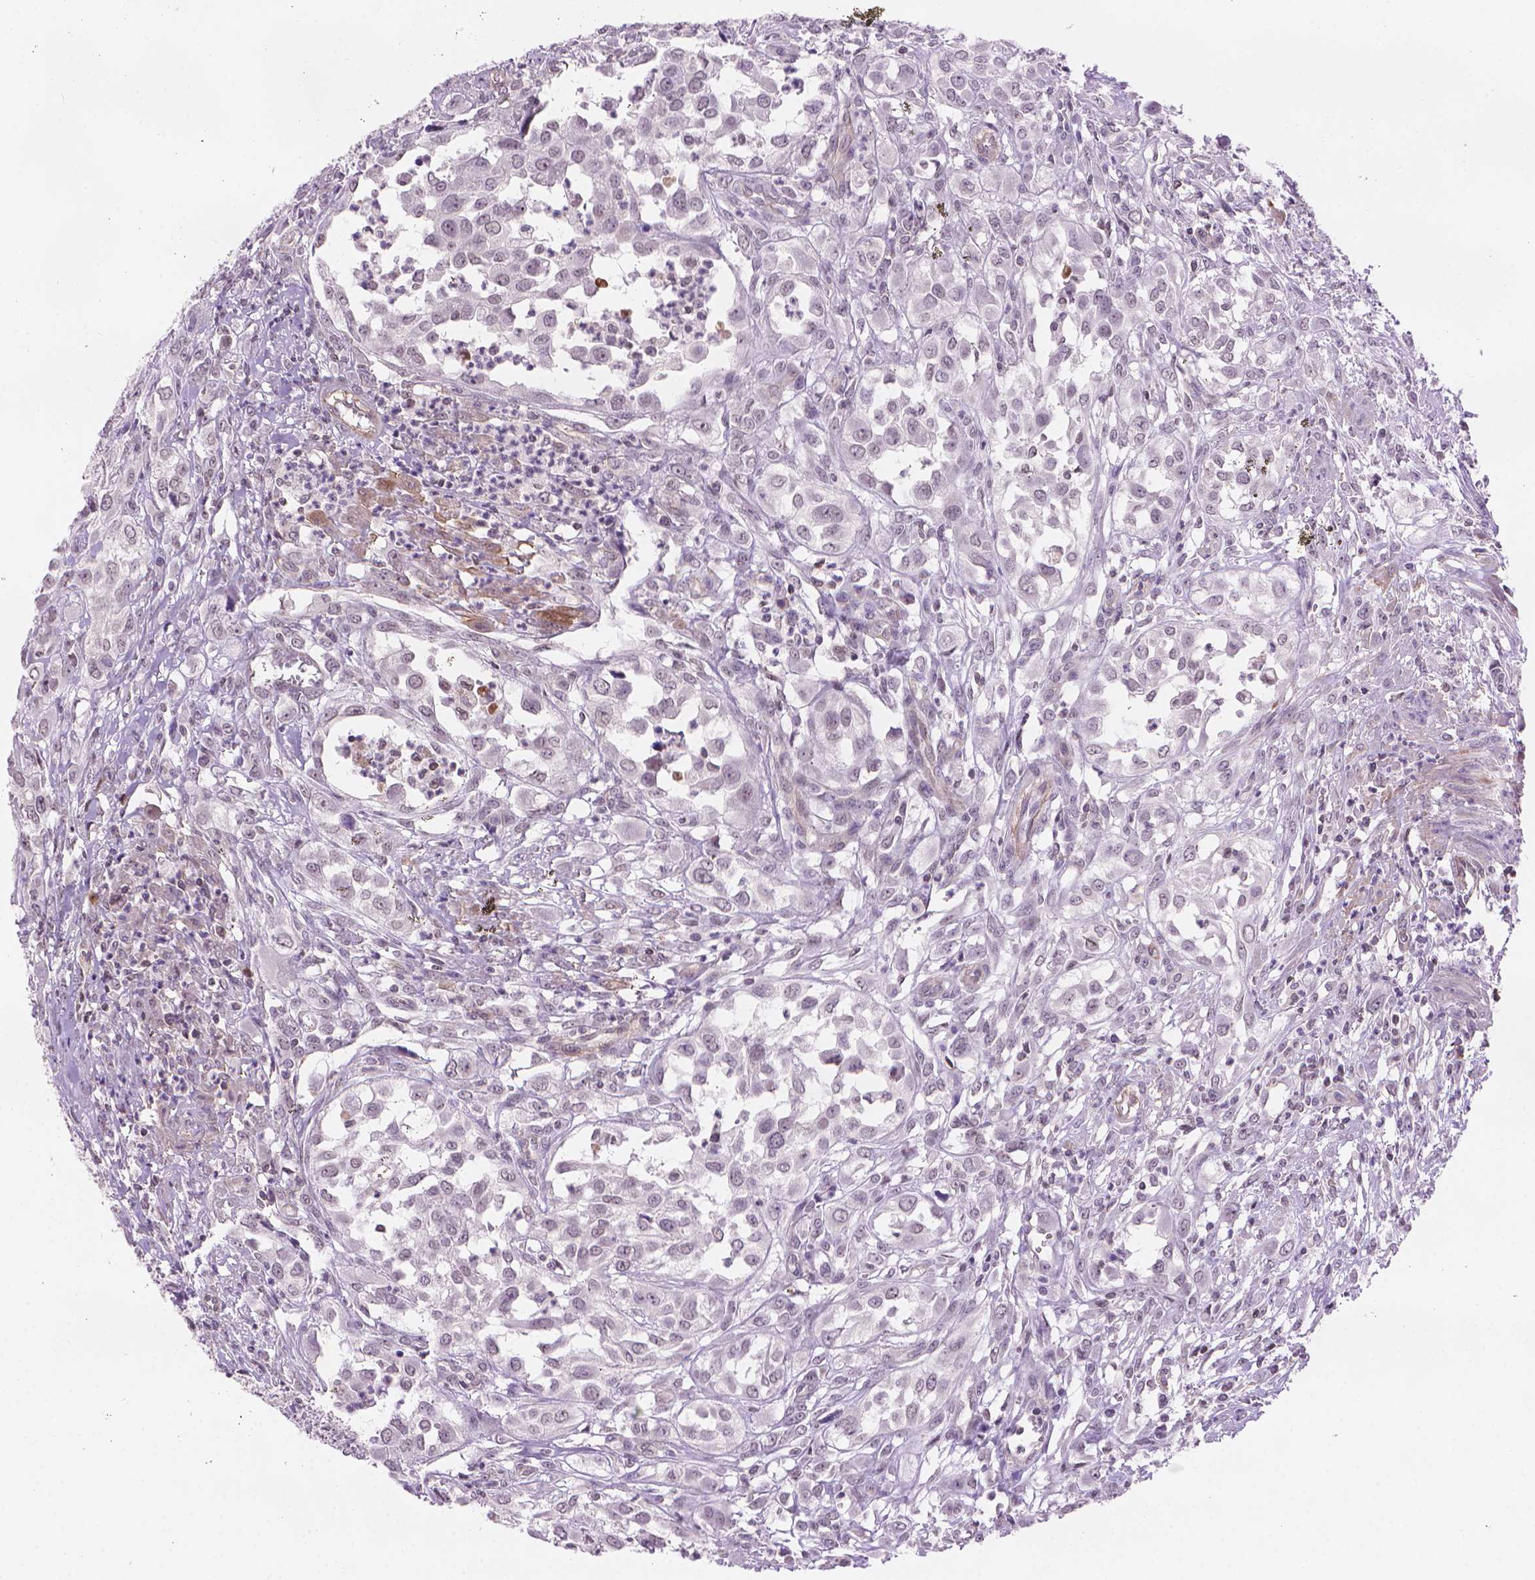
{"staining": {"intensity": "negative", "quantity": "none", "location": "none"}, "tissue": "urothelial cancer", "cell_type": "Tumor cells", "image_type": "cancer", "snomed": [{"axis": "morphology", "description": "Urothelial carcinoma, High grade"}, {"axis": "topography", "description": "Urinary bladder"}], "caption": "This is an immunohistochemistry histopathology image of urothelial cancer. There is no expression in tumor cells.", "gene": "TMEM184A", "patient": {"sex": "male", "age": 67}}